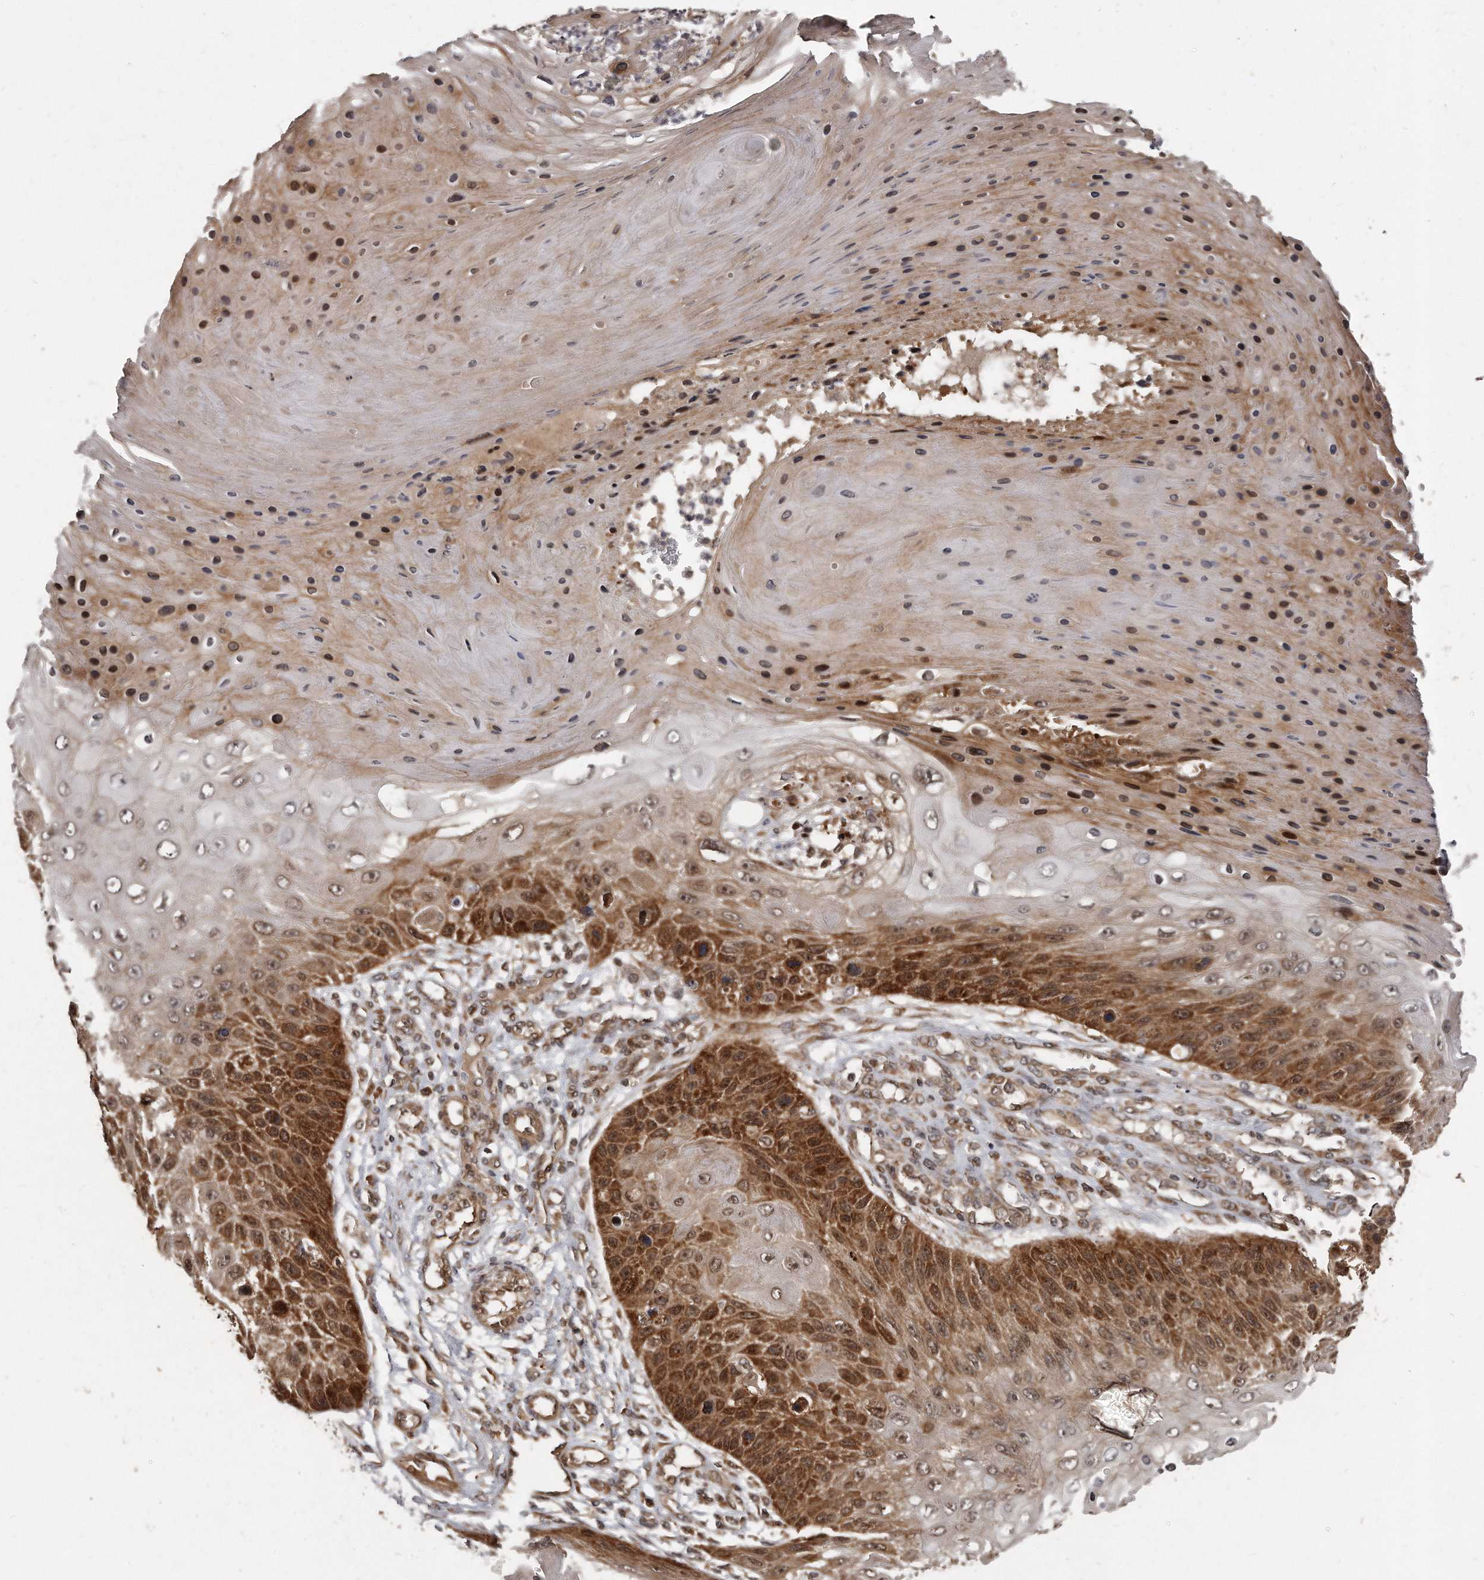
{"staining": {"intensity": "strong", "quantity": "25%-75%", "location": "cytoplasmic/membranous,nuclear"}, "tissue": "skin cancer", "cell_type": "Tumor cells", "image_type": "cancer", "snomed": [{"axis": "morphology", "description": "Squamous cell carcinoma, NOS"}, {"axis": "topography", "description": "Skin"}], "caption": "Skin squamous cell carcinoma stained for a protein displays strong cytoplasmic/membranous and nuclear positivity in tumor cells.", "gene": "GCH1", "patient": {"sex": "female", "age": 88}}